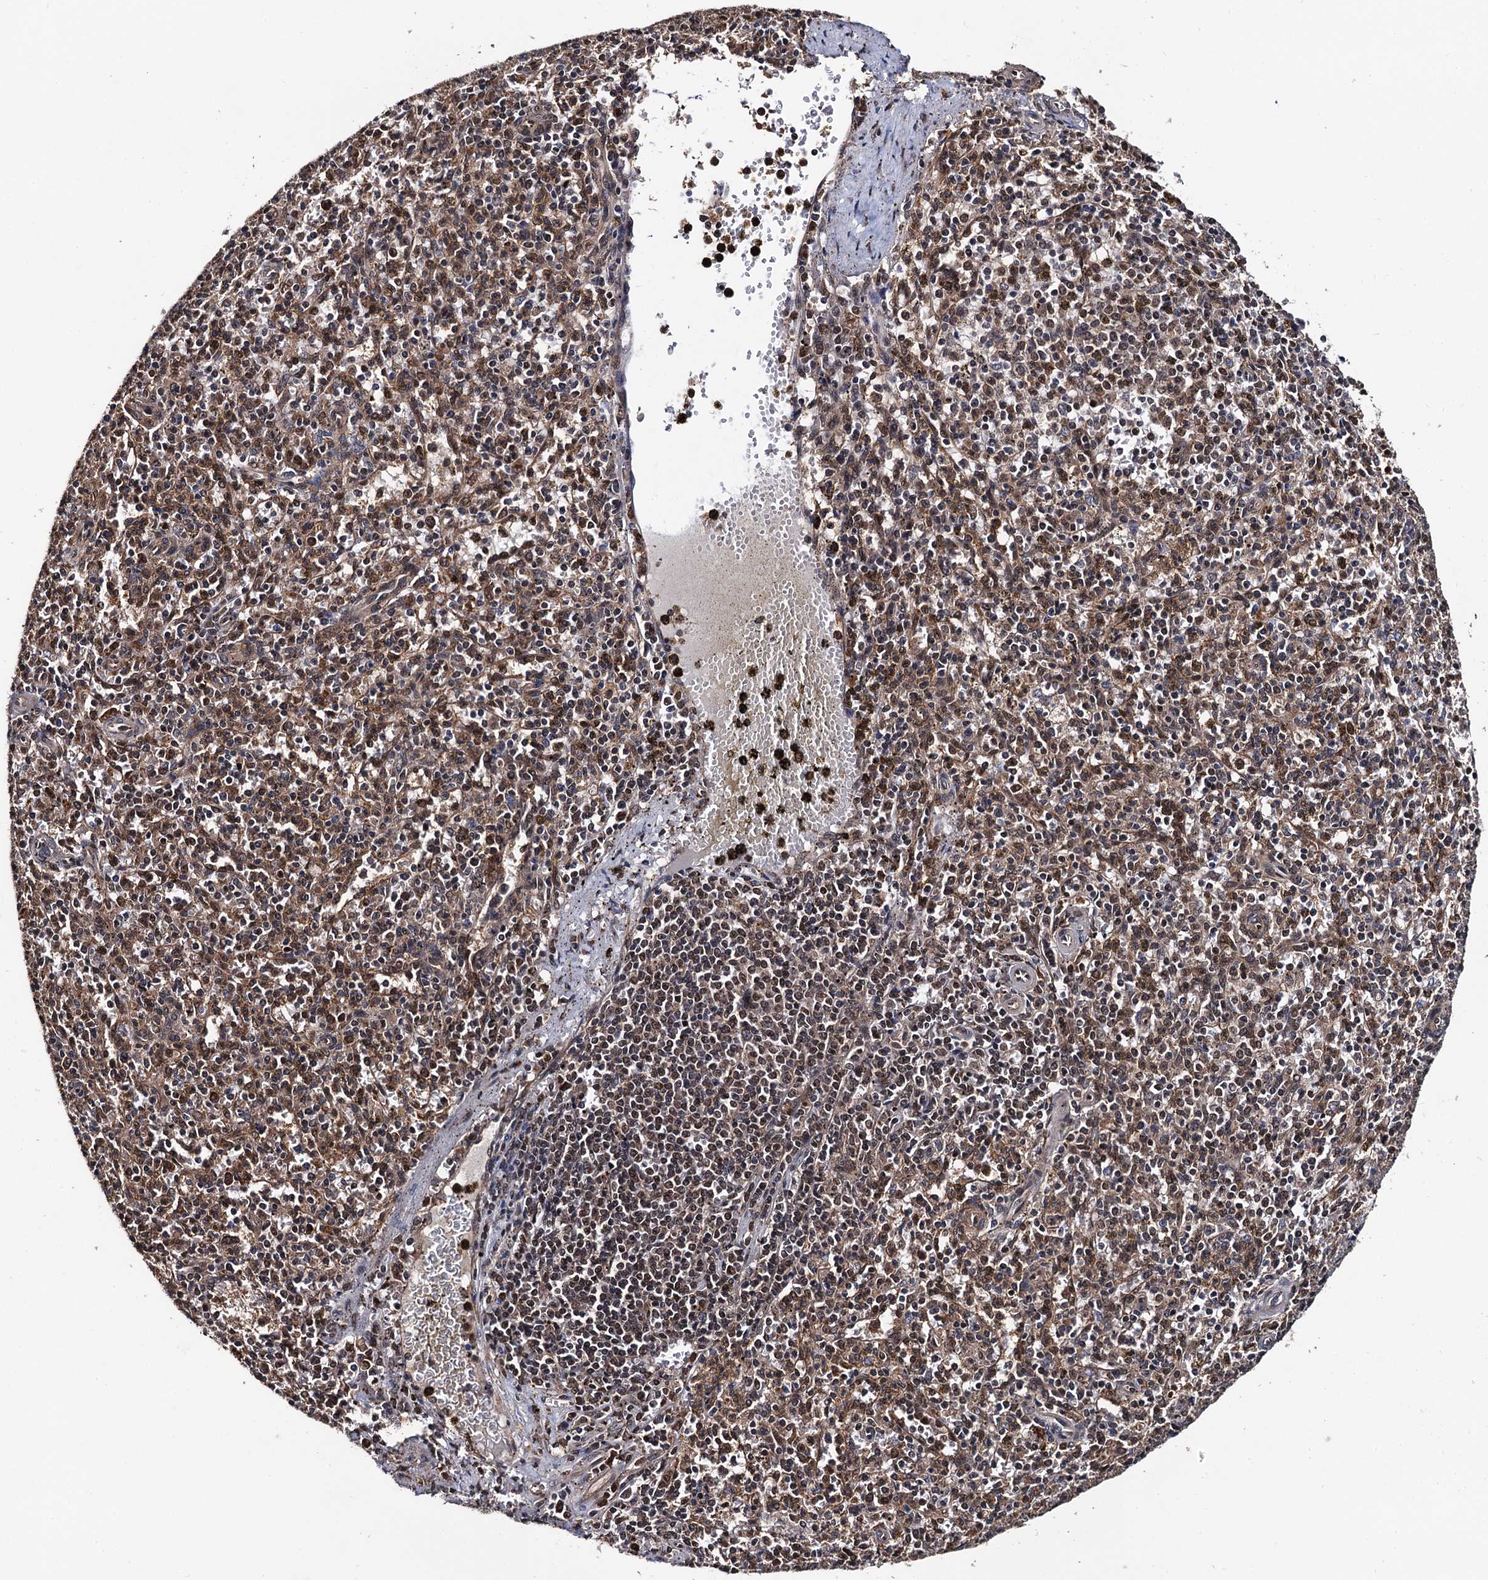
{"staining": {"intensity": "moderate", "quantity": "<25%", "location": "cytoplasmic/membranous,nuclear"}, "tissue": "spleen", "cell_type": "Cells in red pulp", "image_type": "normal", "snomed": [{"axis": "morphology", "description": "Normal tissue, NOS"}, {"axis": "topography", "description": "Spleen"}], "caption": "Immunohistochemistry (IHC) of benign spleen reveals low levels of moderate cytoplasmic/membranous,nuclear expression in approximately <25% of cells in red pulp.", "gene": "MIER2", "patient": {"sex": "male", "age": 72}}